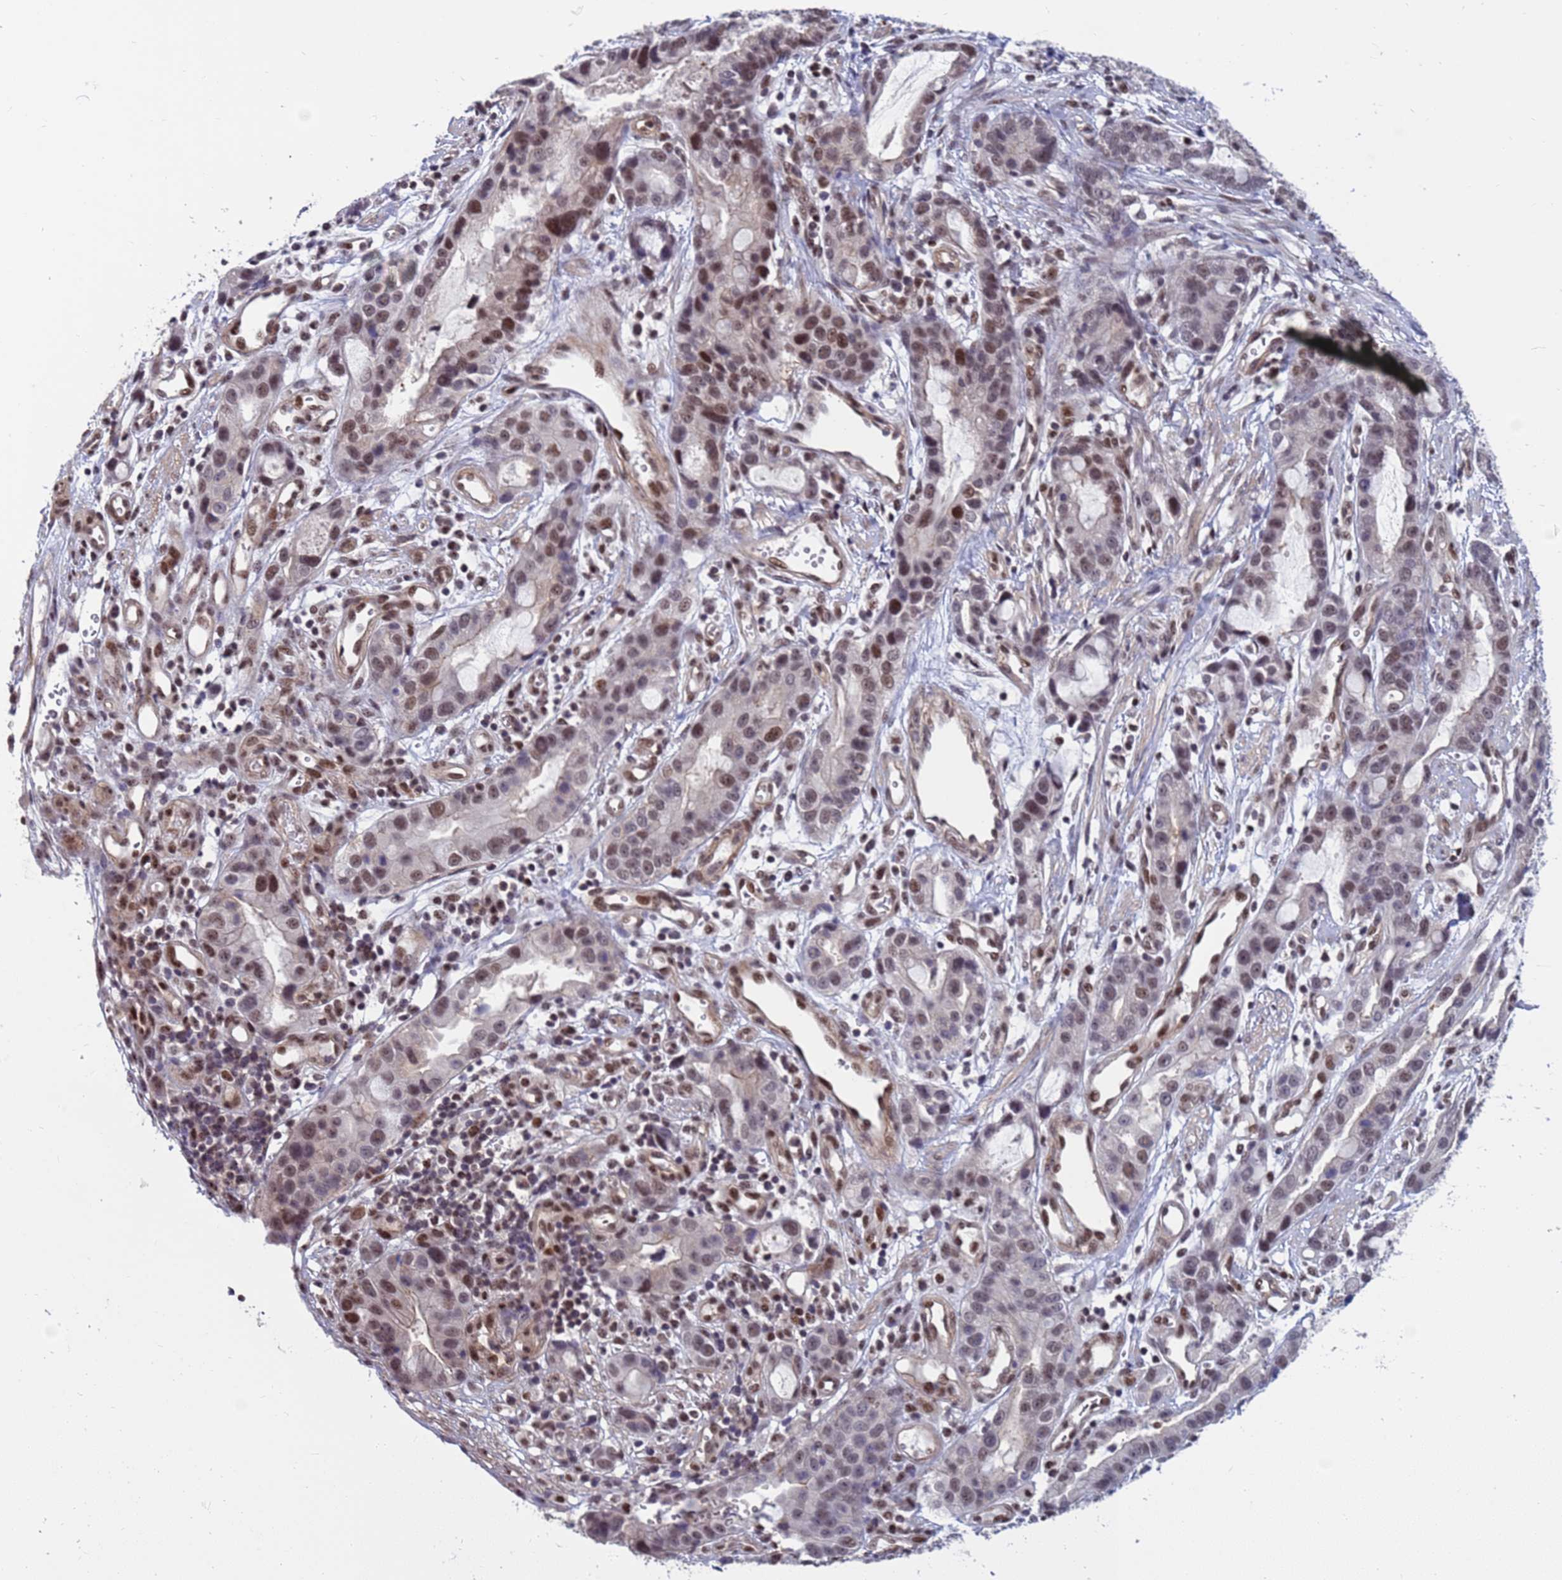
{"staining": {"intensity": "moderate", "quantity": "25%-75%", "location": "nuclear"}, "tissue": "stomach cancer", "cell_type": "Tumor cells", "image_type": "cancer", "snomed": [{"axis": "morphology", "description": "Adenocarcinoma, NOS"}, {"axis": "topography", "description": "Stomach"}], "caption": "There is medium levels of moderate nuclear staining in tumor cells of stomach adenocarcinoma, as demonstrated by immunohistochemical staining (brown color).", "gene": "NSL1", "patient": {"sex": "male", "age": 55}}